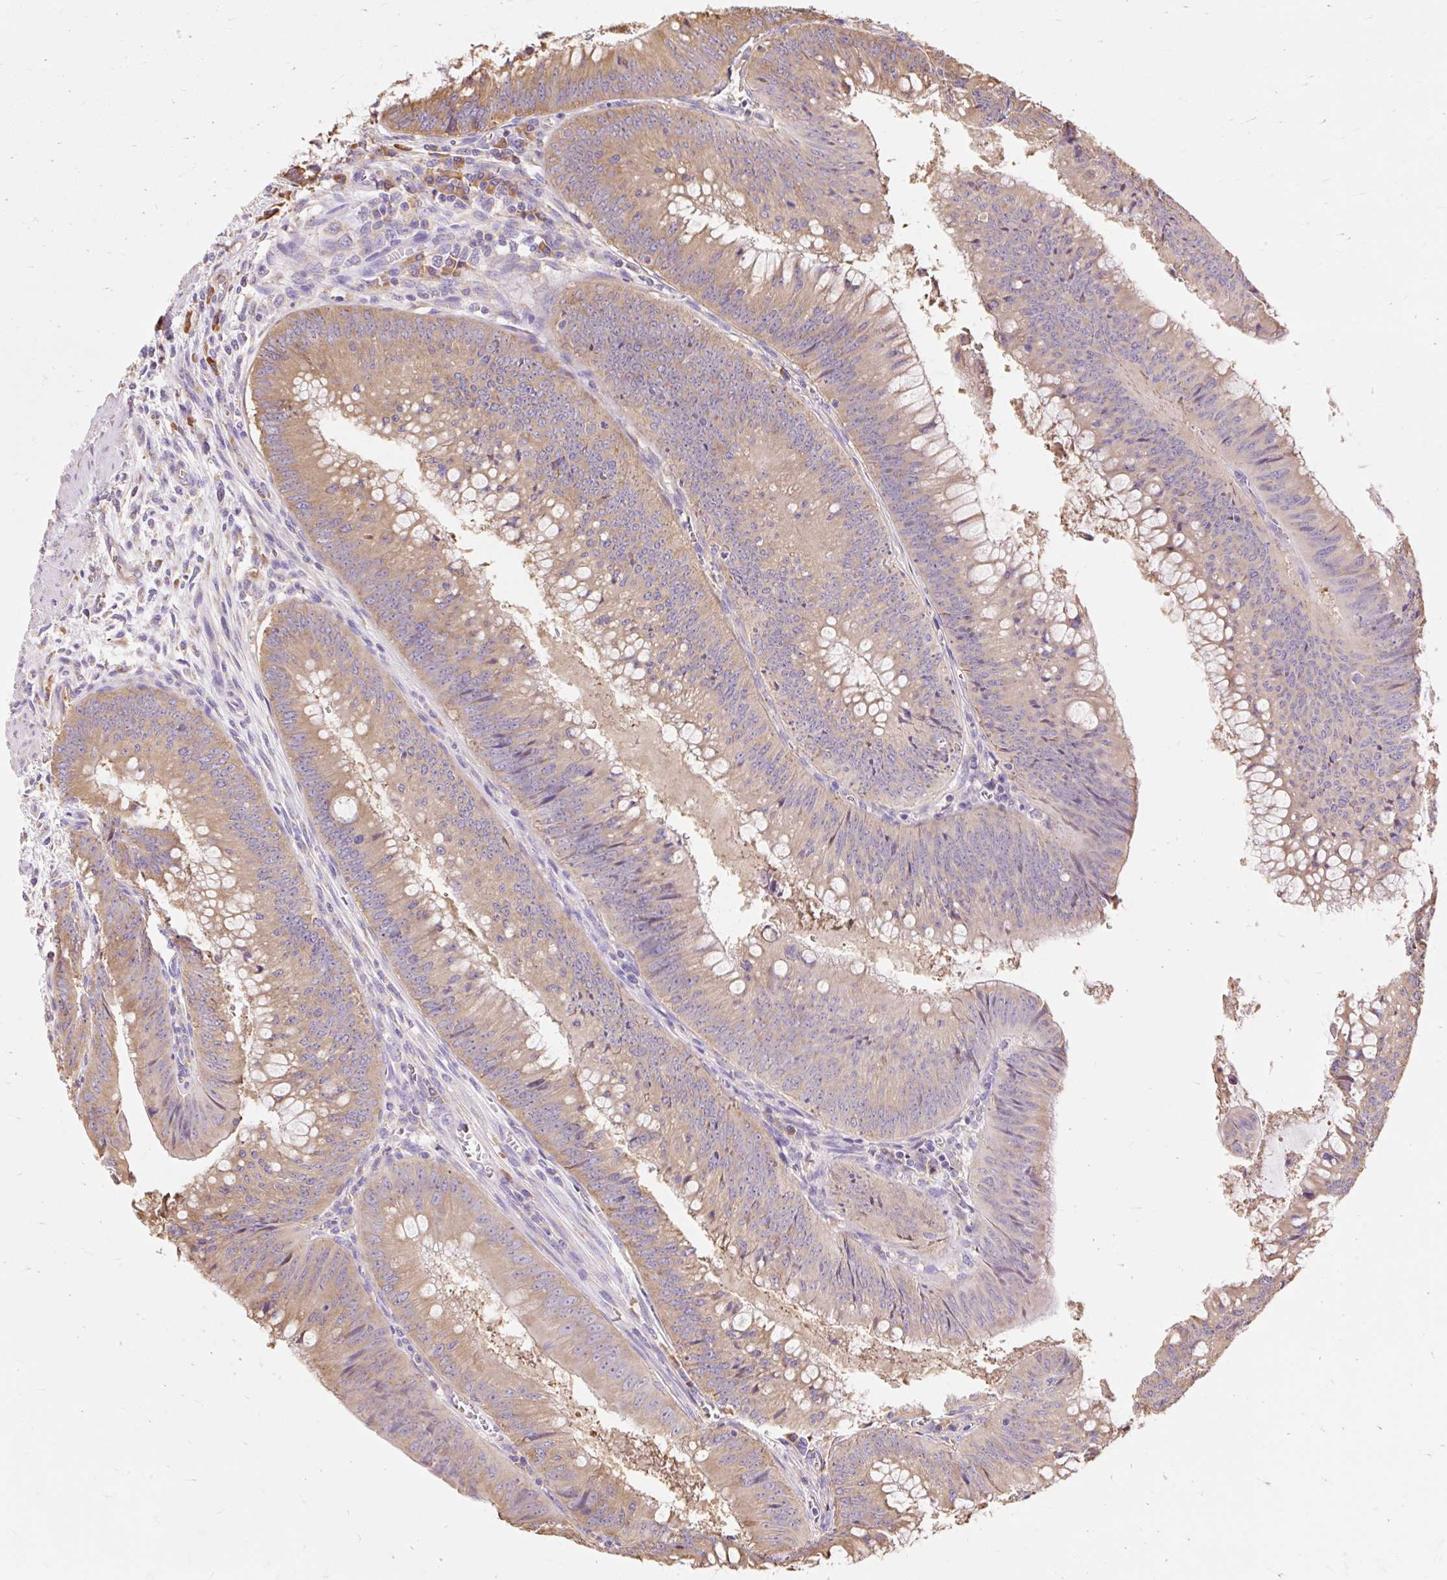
{"staining": {"intensity": "weak", "quantity": ">75%", "location": "cytoplasmic/membranous"}, "tissue": "colorectal cancer", "cell_type": "Tumor cells", "image_type": "cancer", "snomed": [{"axis": "morphology", "description": "Adenocarcinoma, NOS"}, {"axis": "topography", "description": "Rectum"}], "caption": "Colorectal cancer tissue shows weak cytoplasmic/membranous positivity in approximately >75% of tumor cells", "gene": "RPS17", "patient": {"sex": "female", "age": 72}}